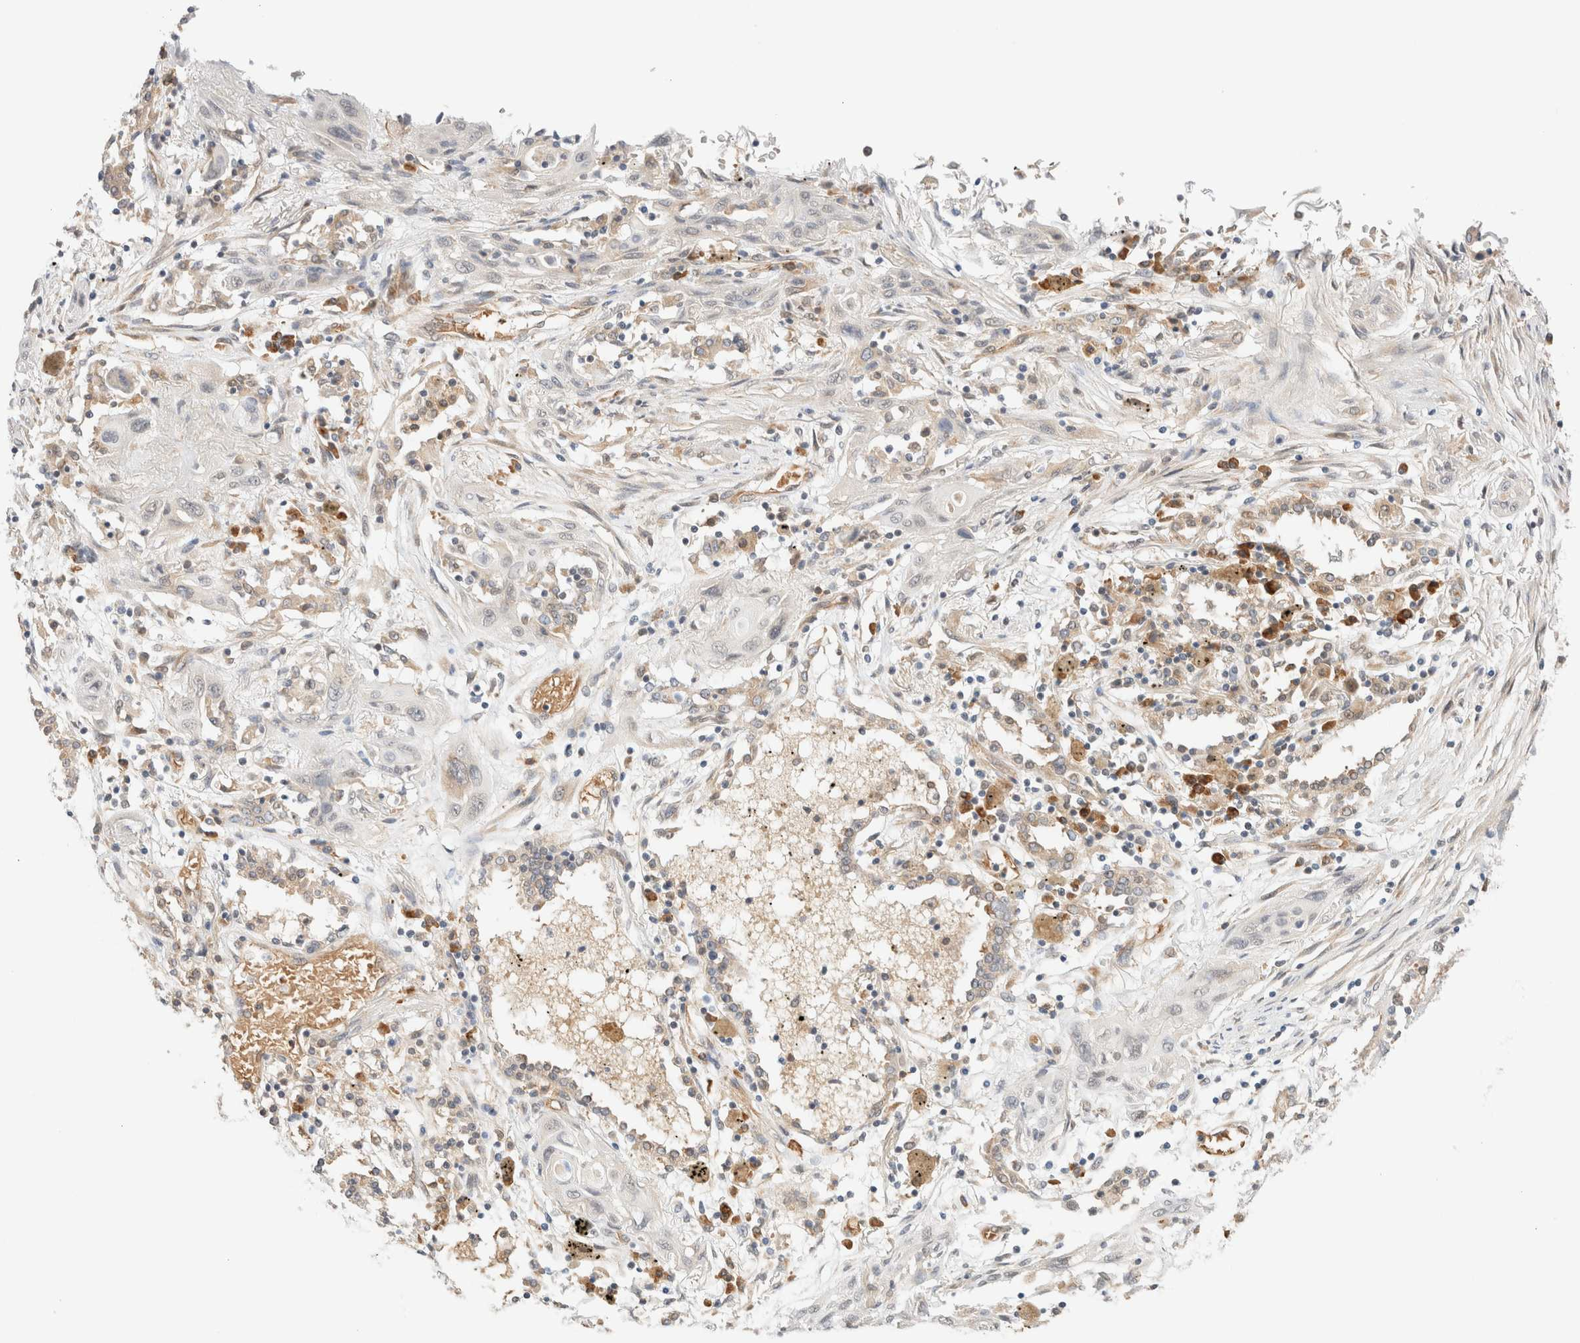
{"staining": {"intensity": "negative", "quantity": "none", "location": "none"}, "tissue": "lung cancer", "cell_type": "Tumor cells", "image_type": "cancer", "snomed": [{"axis": "morphology", "description": "Squamous cell carcinoma, NOS"}, {"axis": "topography", "description": "Lung"}], "caption": "Immunohistochemistry photomicrograph of human lung cancer stained for a protein (brown), which demonstrates no staining in tumor cells.", "gene": "SYVN1", "patient": {"sex": "female", "age": 47}}